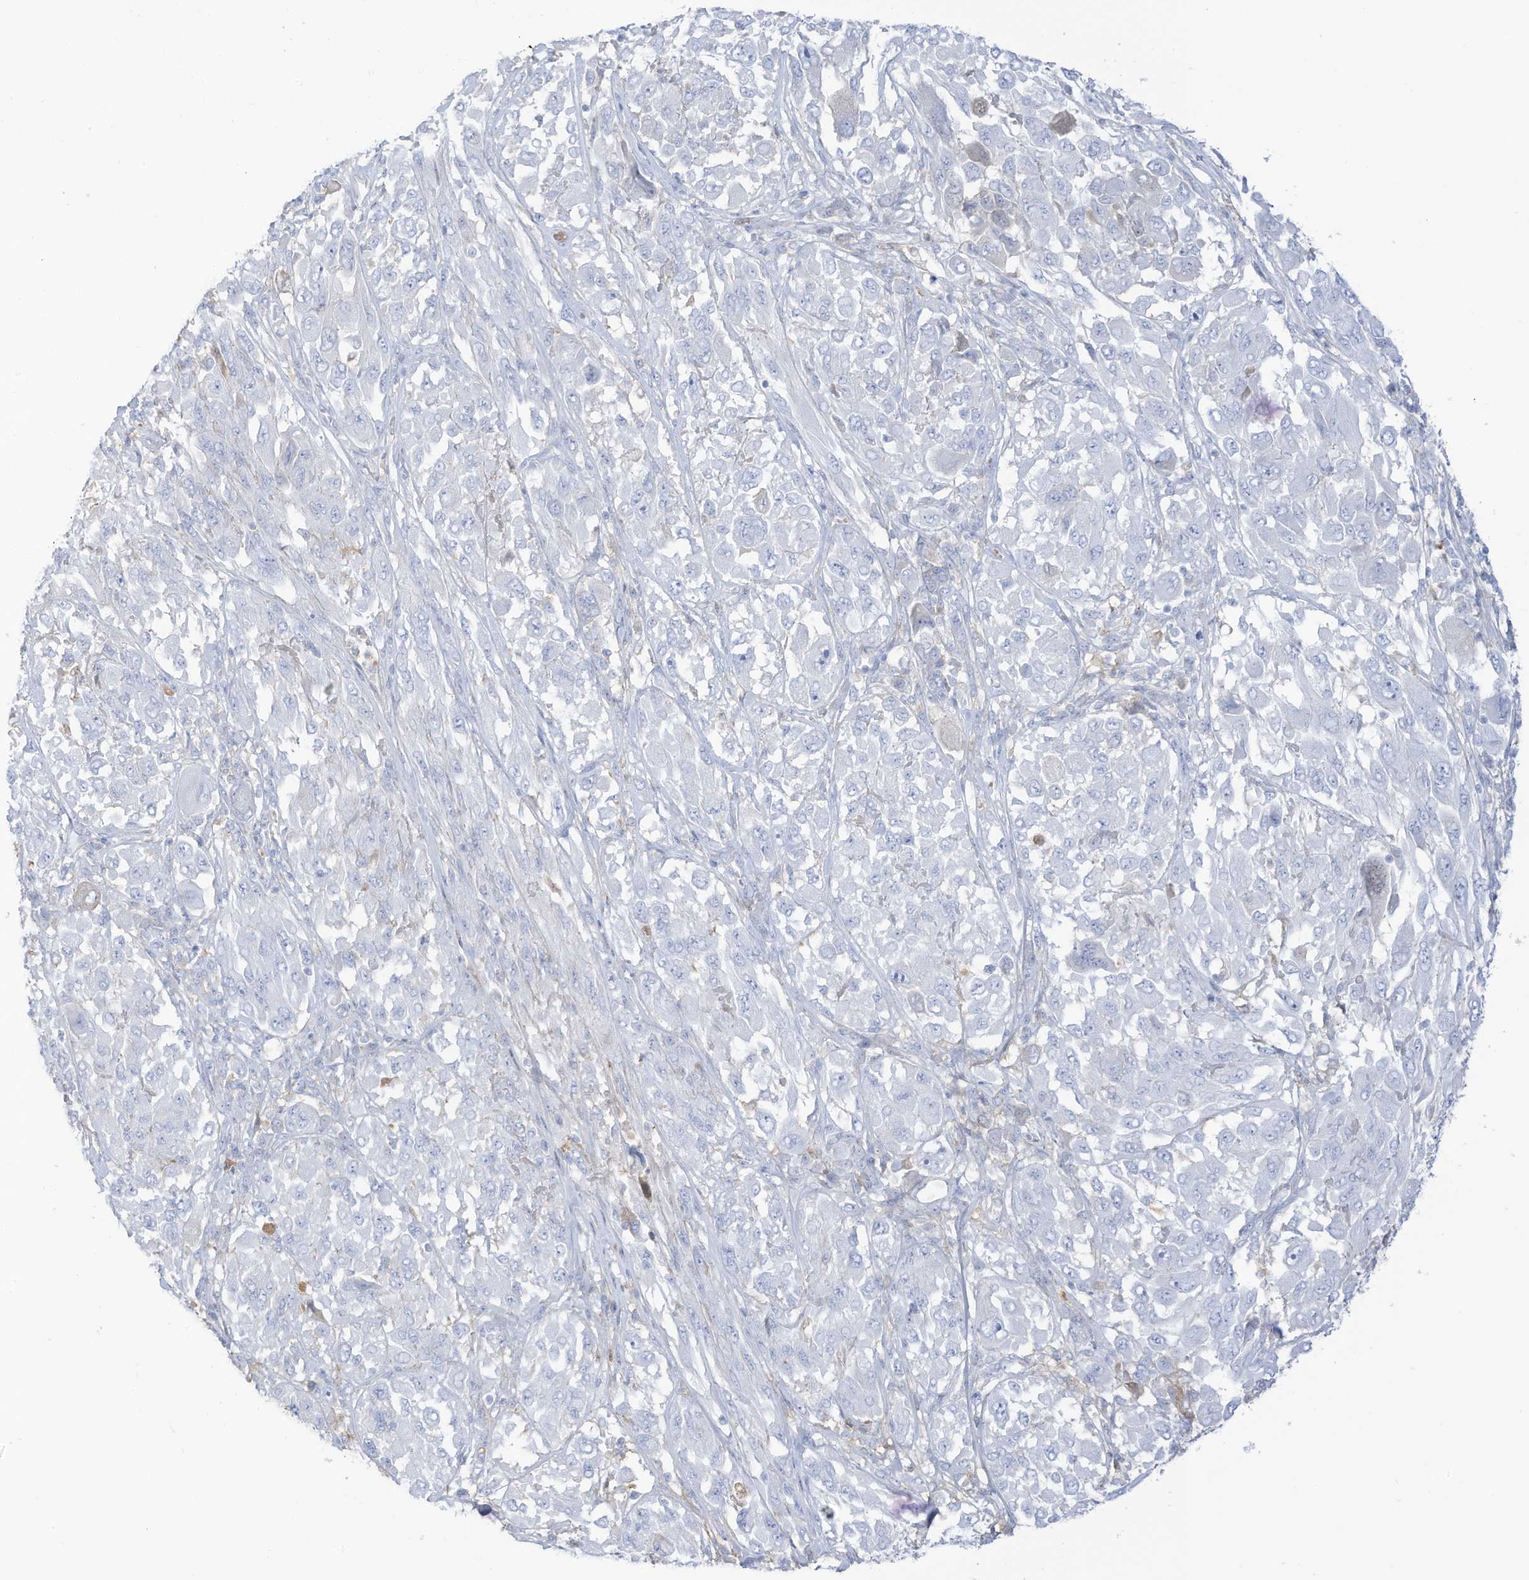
{"staining": {"intensity": "negative", "quantity": "none", "location": "none"}, "tissue": "melanoma", "cell_type": "Tumor cells", "image_type": "cancer", "snomed": [{"axis": "morphology", "description": "Malignant melanoma, NOS"}, {"axis": "topography", "description": "Skin"}], "caption": "This is an immunohistochemistry (IHC) histopathology image of human malignant melanoma. There is no positivity in tumor cells.", "gene": "HSD17B13", "patient": {"sex": "female", "age": 91}}